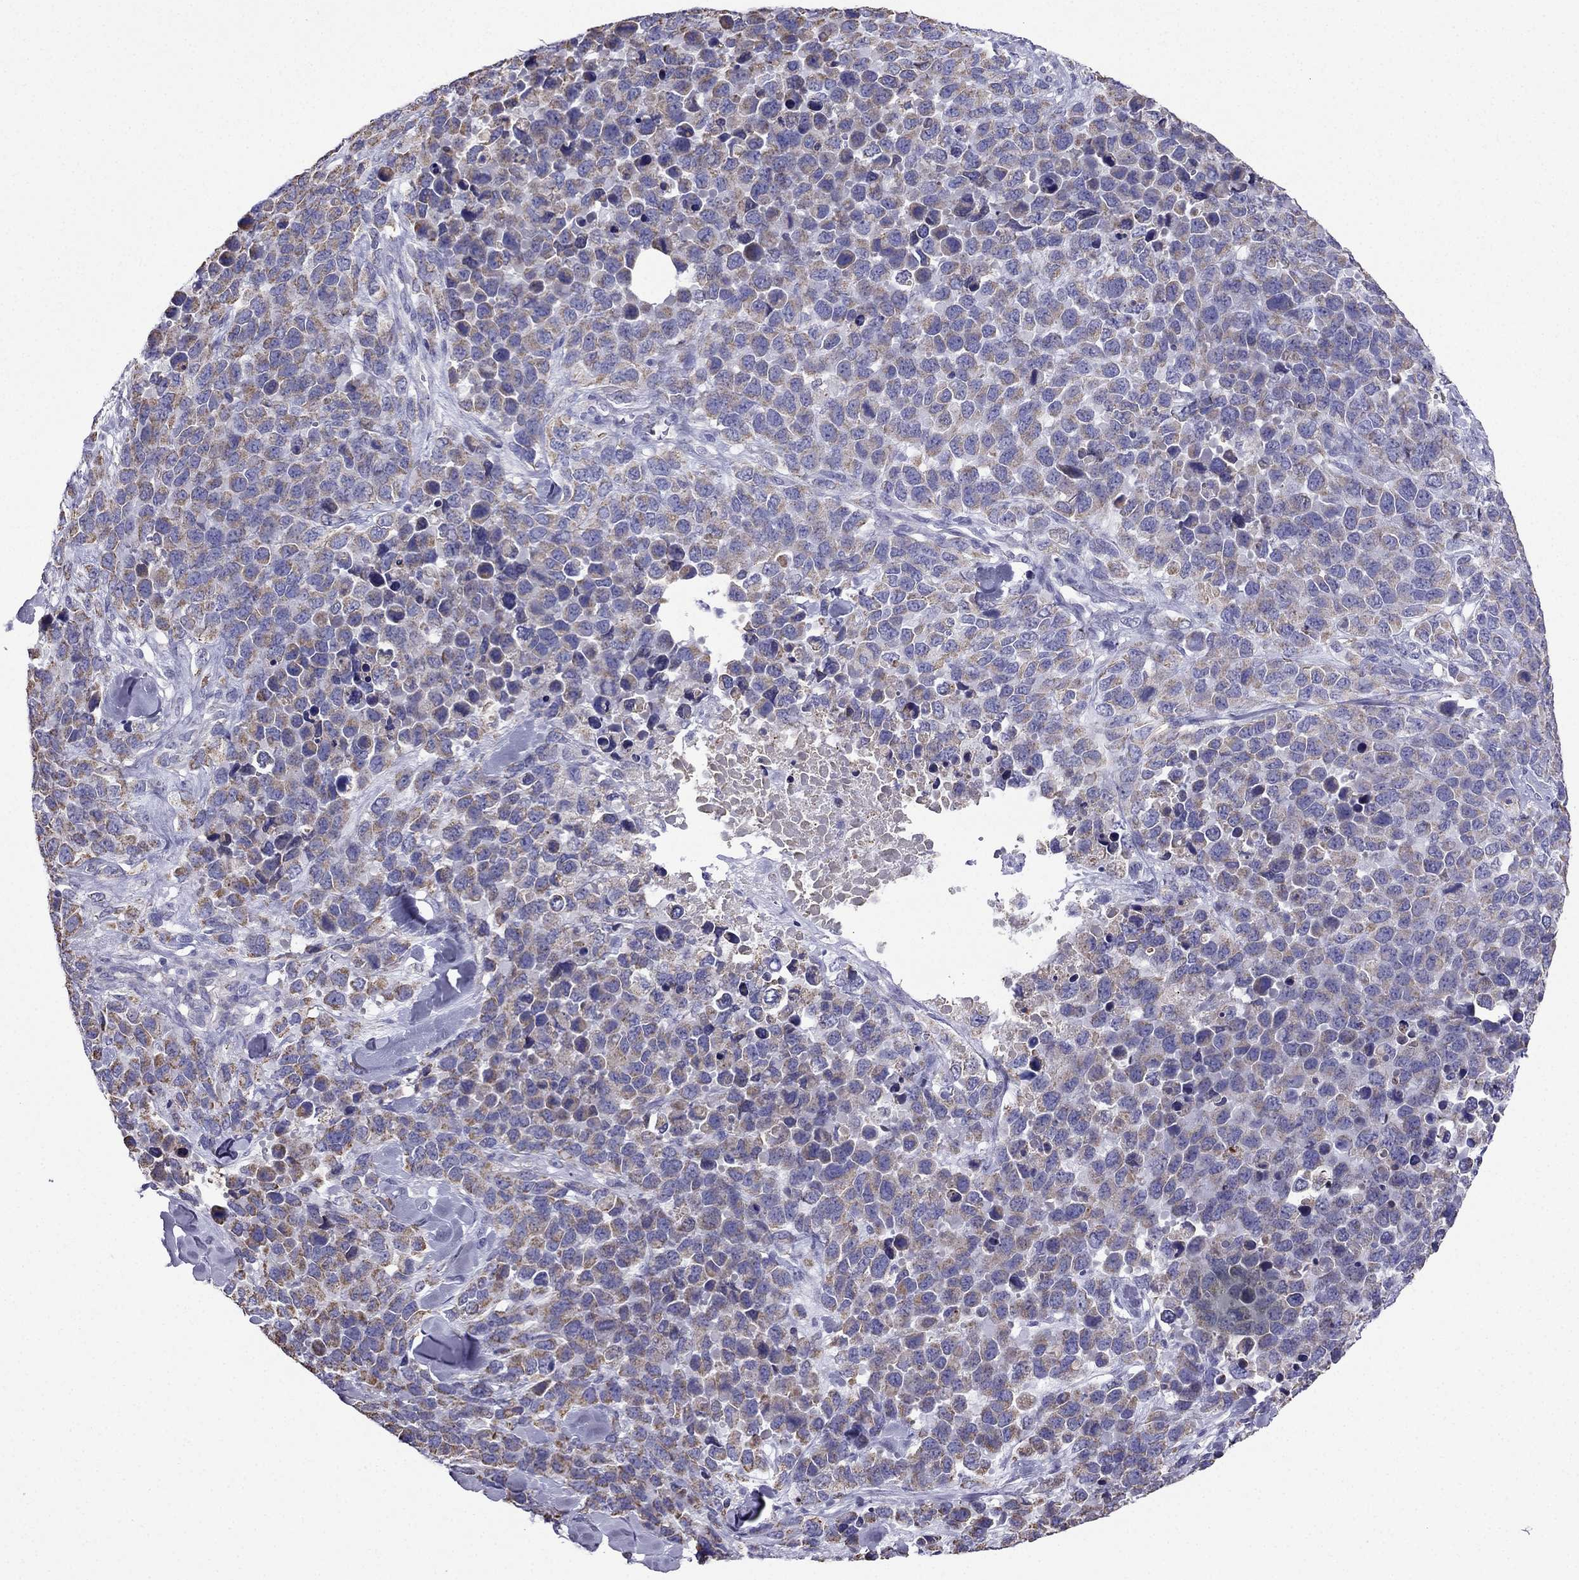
{"staining": {"intensity": "weak", "quantity": ">75%", "location": "cytoplasmic/membranous"}, "tissue": "melanoma", "cell_type": "Tumor cells", "image_type": "cancer", "snomed": [{"axis": "morphology", "description": "Malignant melanoma, Metastatic site"}, {"axis": "topography", "description": "Skin"}], "caption": "Human melanoma stained with a brown dye reveals weak cytoplasmic/membranous positive staining in about >75% of tumor cells.", "gene": "DSC1", "patient": {"sex": "male", "age": 84}}